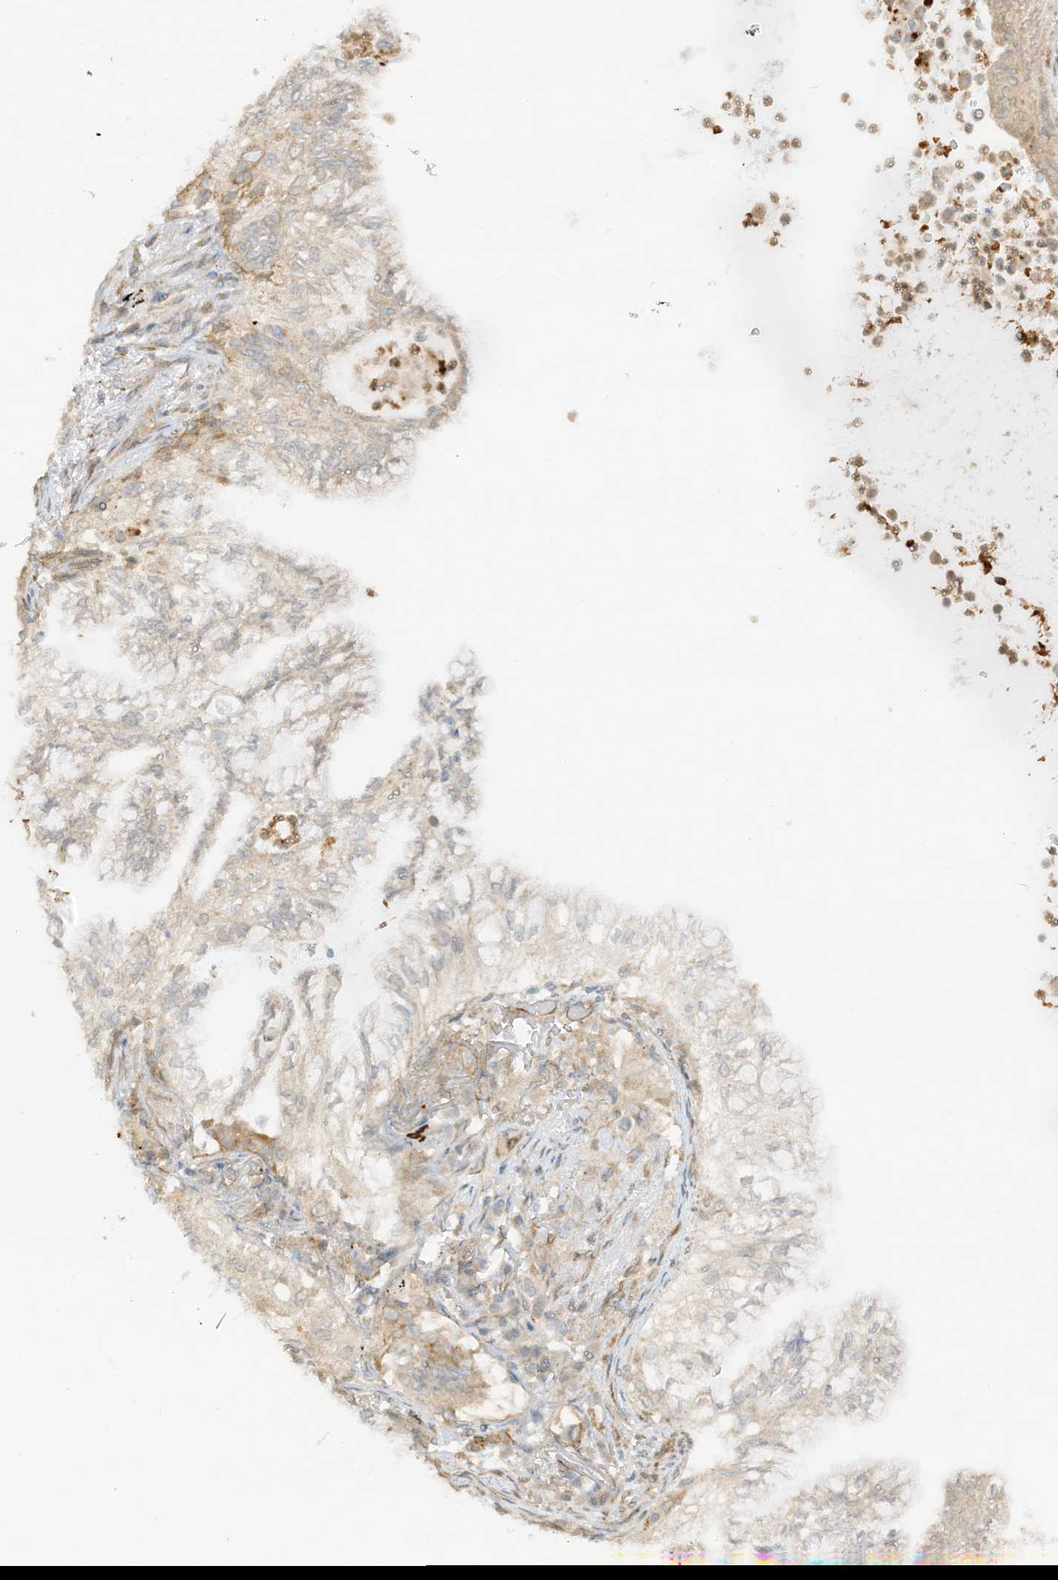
{"staining": {"intensity": "negative", "quantity": "none", "location": "none"}, "tissue": "lung cancer", "cell_type": "Tumor cells", "image_type": "cancer", "snomed": [{"axis": "morphology", "description": "Adenocarcinoma, NOS"}, {"axis": "topography", "description": "Lung"}], "caption": "This micrograph is of lung cancer (adenocarcinoma) stained with IHC to label a protein in brown with the nuclei are counter-stained blue. There is no positivity in tumor cells.", "gene": "UBAP2L", "patient": {"sex": "female", "age": 70}}